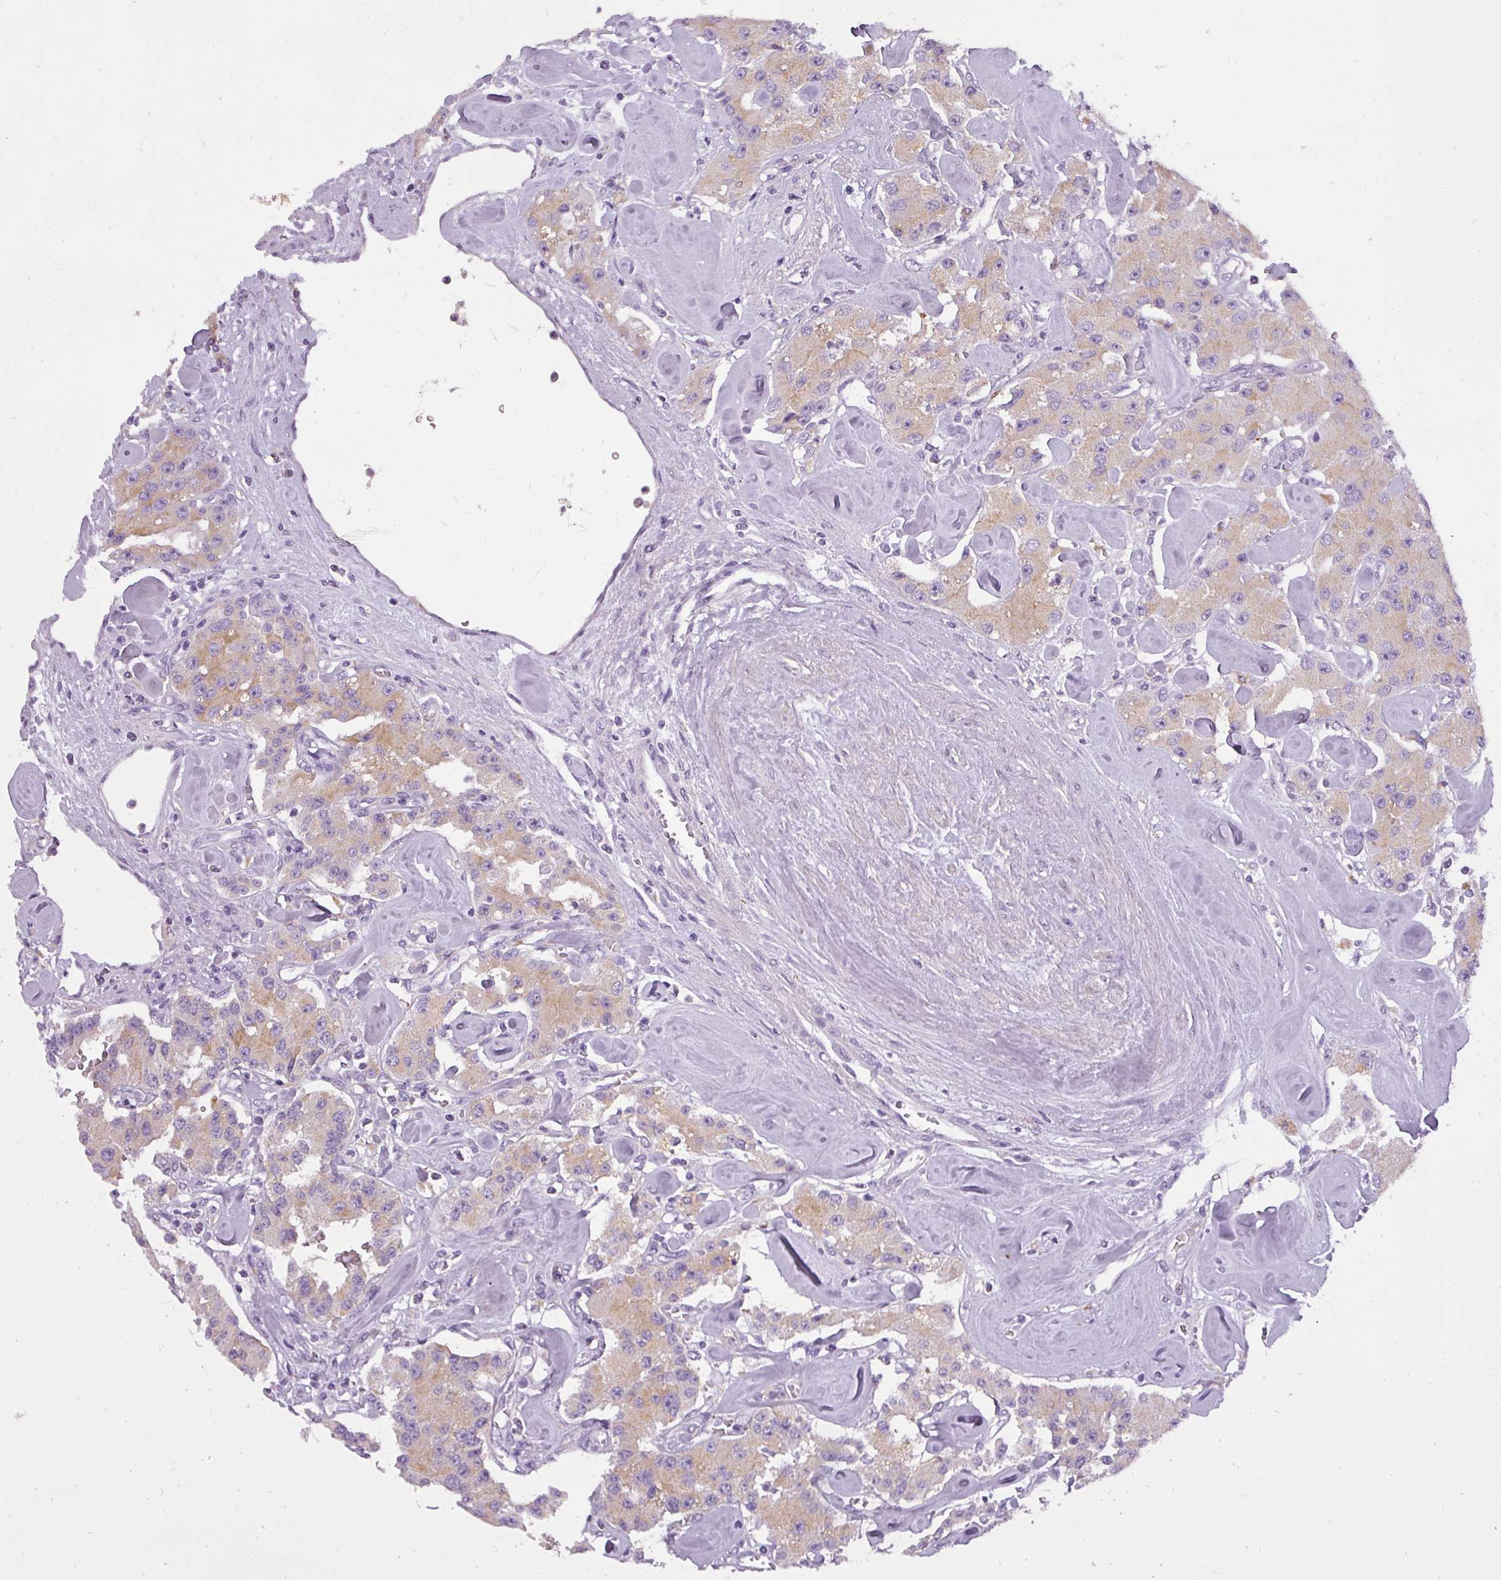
{"staining": {"intensity": "weak", "quantity": ">75%", "location": "cytoplasmic/membranous"}, "tissue": "carcinoid", "cell_type": "Tumor cells", "image_type": "cancer", "snomed": [{"axis": "morphology", "description": "Carcinoid, malignant, NOS"}, {"axis": "topography", "description": "Pancreas"}], "caption": "Malignant carcinoid stained with a brown dye reveals weak cytoplasmic/membranous positive positivity in about >75% of tumor cells.", "gene": "ATP6V1D", "patient": {"sex": "male", "age": 41}}